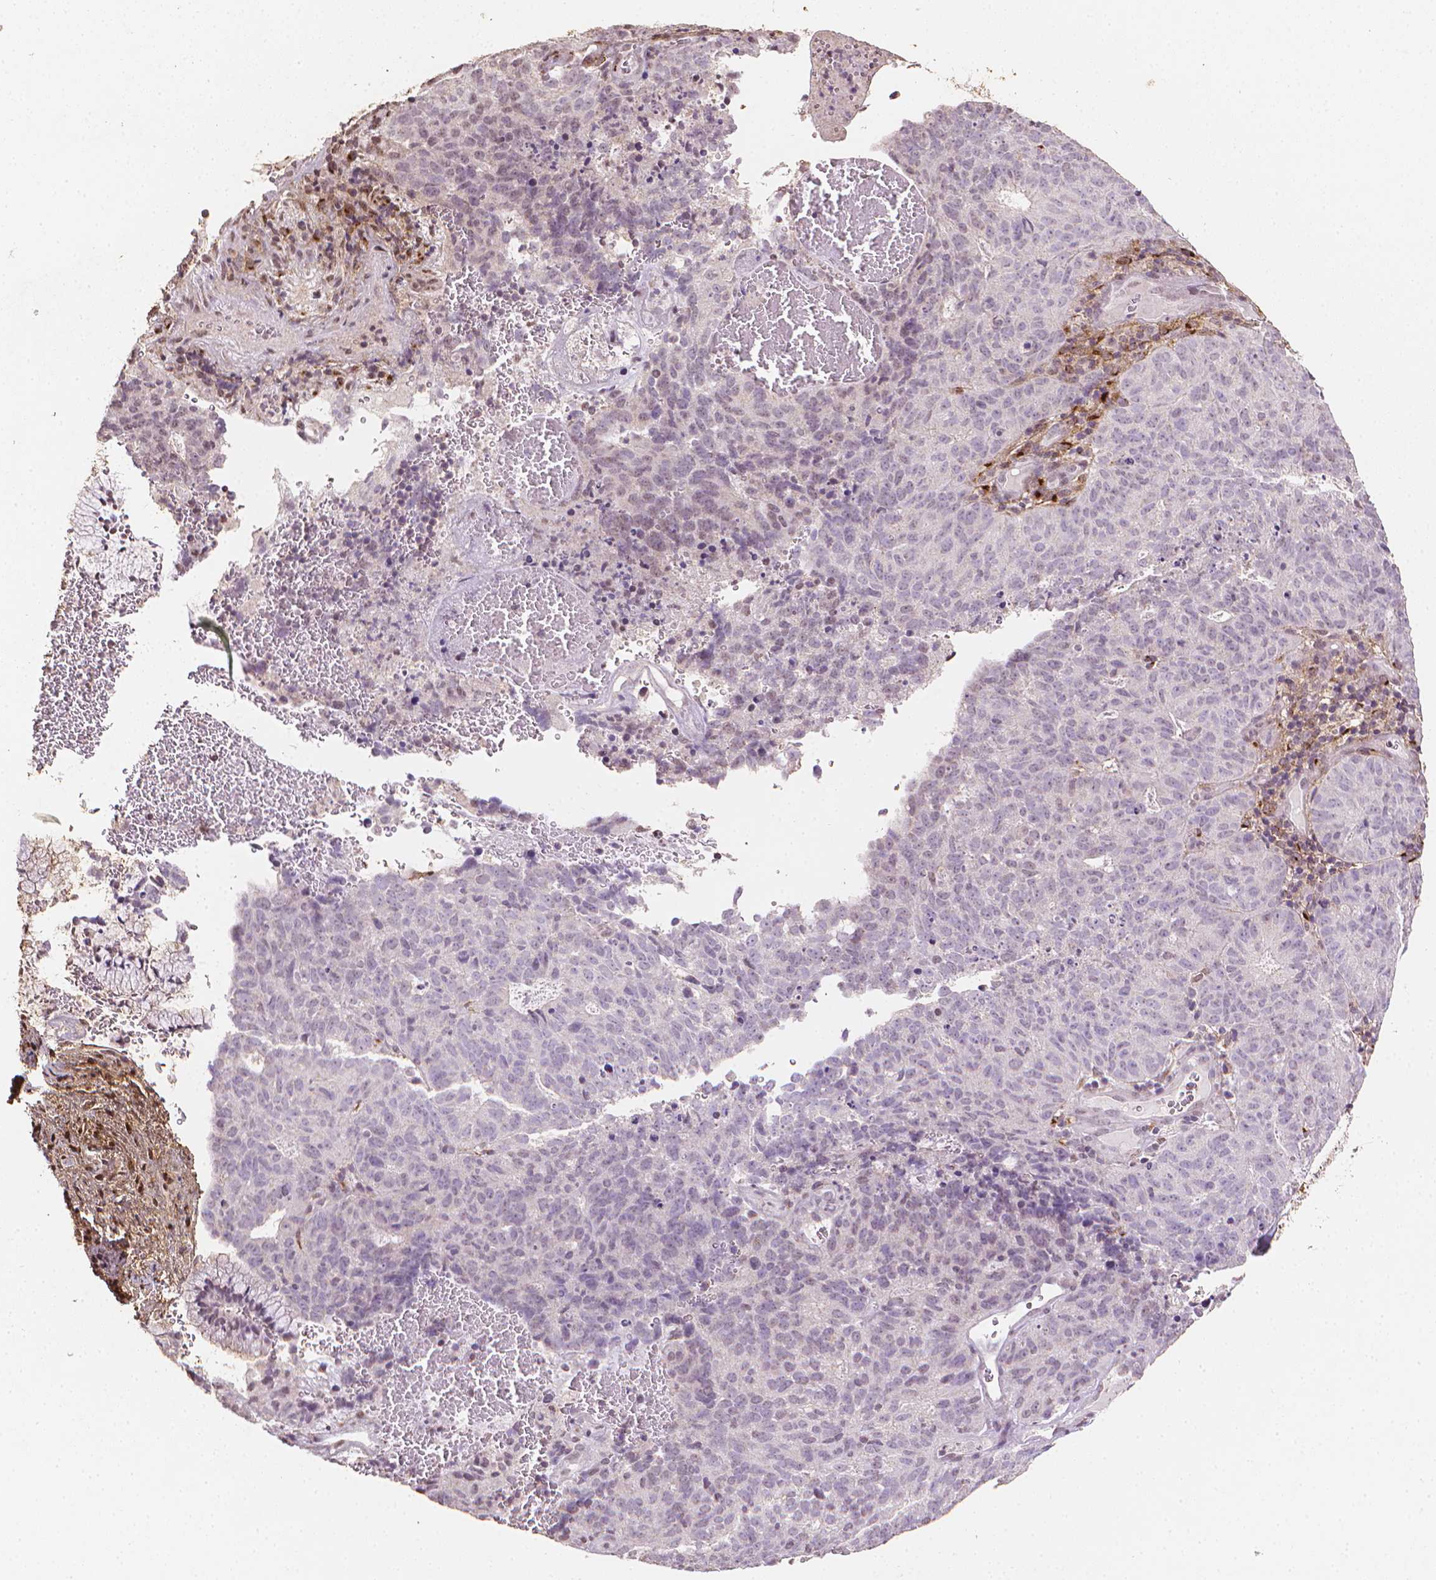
{"staining": {"intensity": "negative", "quantity": "none", "location": "none"}, "tissue": "cervical cancer", "cell_type": "Tumor cells", "image_type": "cancer", "snomed": [{"axis": "morphology", "description": "Adenocarcinoma, NOS"}, {"axis": "topography", "description": "Cervix"}], "caption": "Immunohistochemistry of human cervical cancer displays no expression in tumor cells. (DAB (3,3'-diaminobenzidine) immunohistochemistry with hematoxylin counter stain).", "gene": "DCN", "patient": {"sex": "female", "age": 38}}